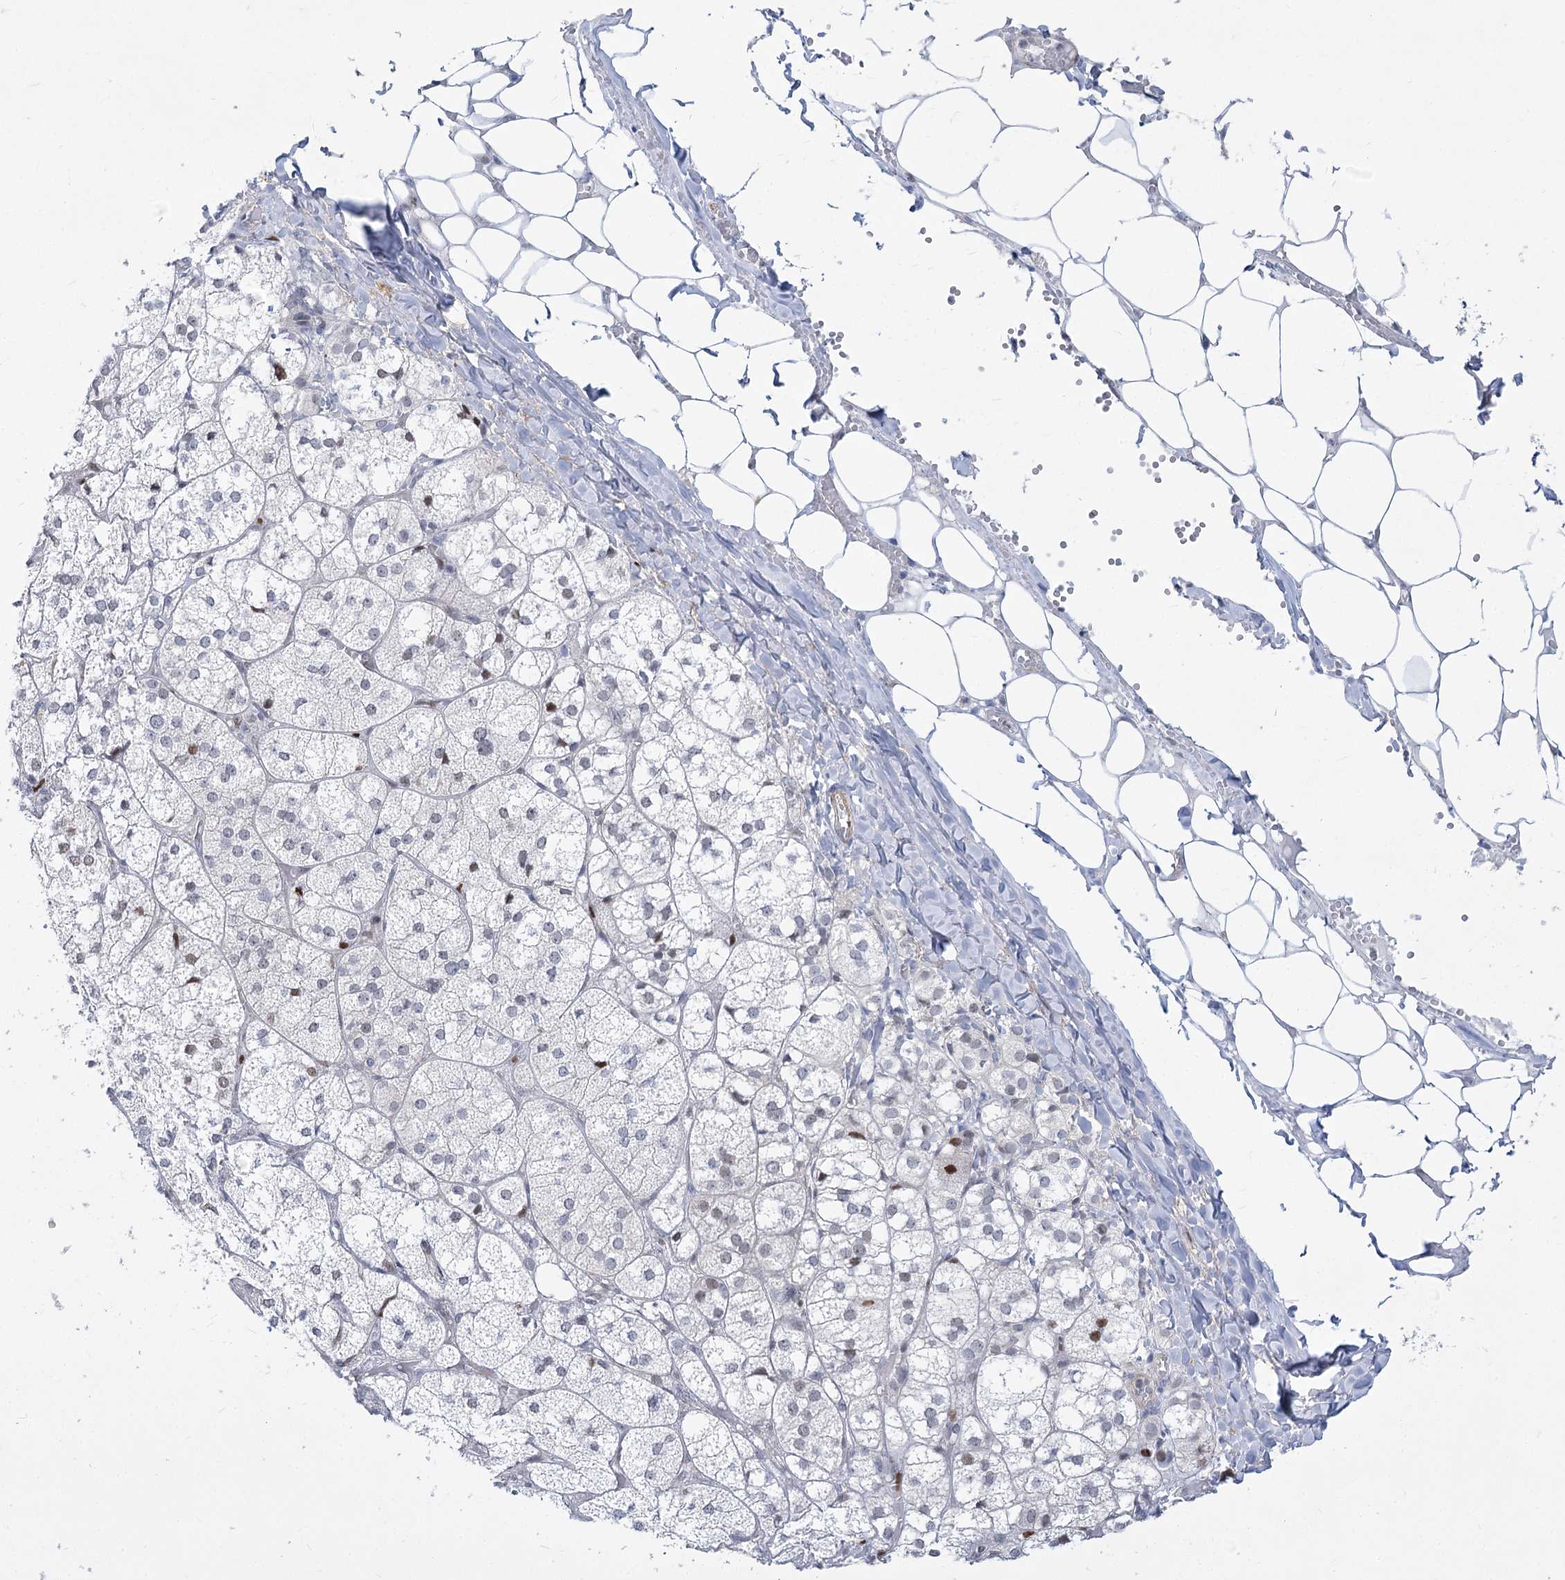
{"staining": {"intensity": "weak", "quantity": "<25%", "location": "nuclear"}, "tissue": "adrenal gland", "cell_type": "Glandular cells", "image_type": "normal", "snomed": [{"axis": "morphology", "description": "Normal tissue, NOS"}, {"axis": "topography", "description": "Adrenal gland"}], "caption": "This is an IHC histopathology image of unremarkable human adrenal gland. There is no staining in glandular cells.", "gene": "ARSI", "patient": {"sex": "female", "age": 61}}